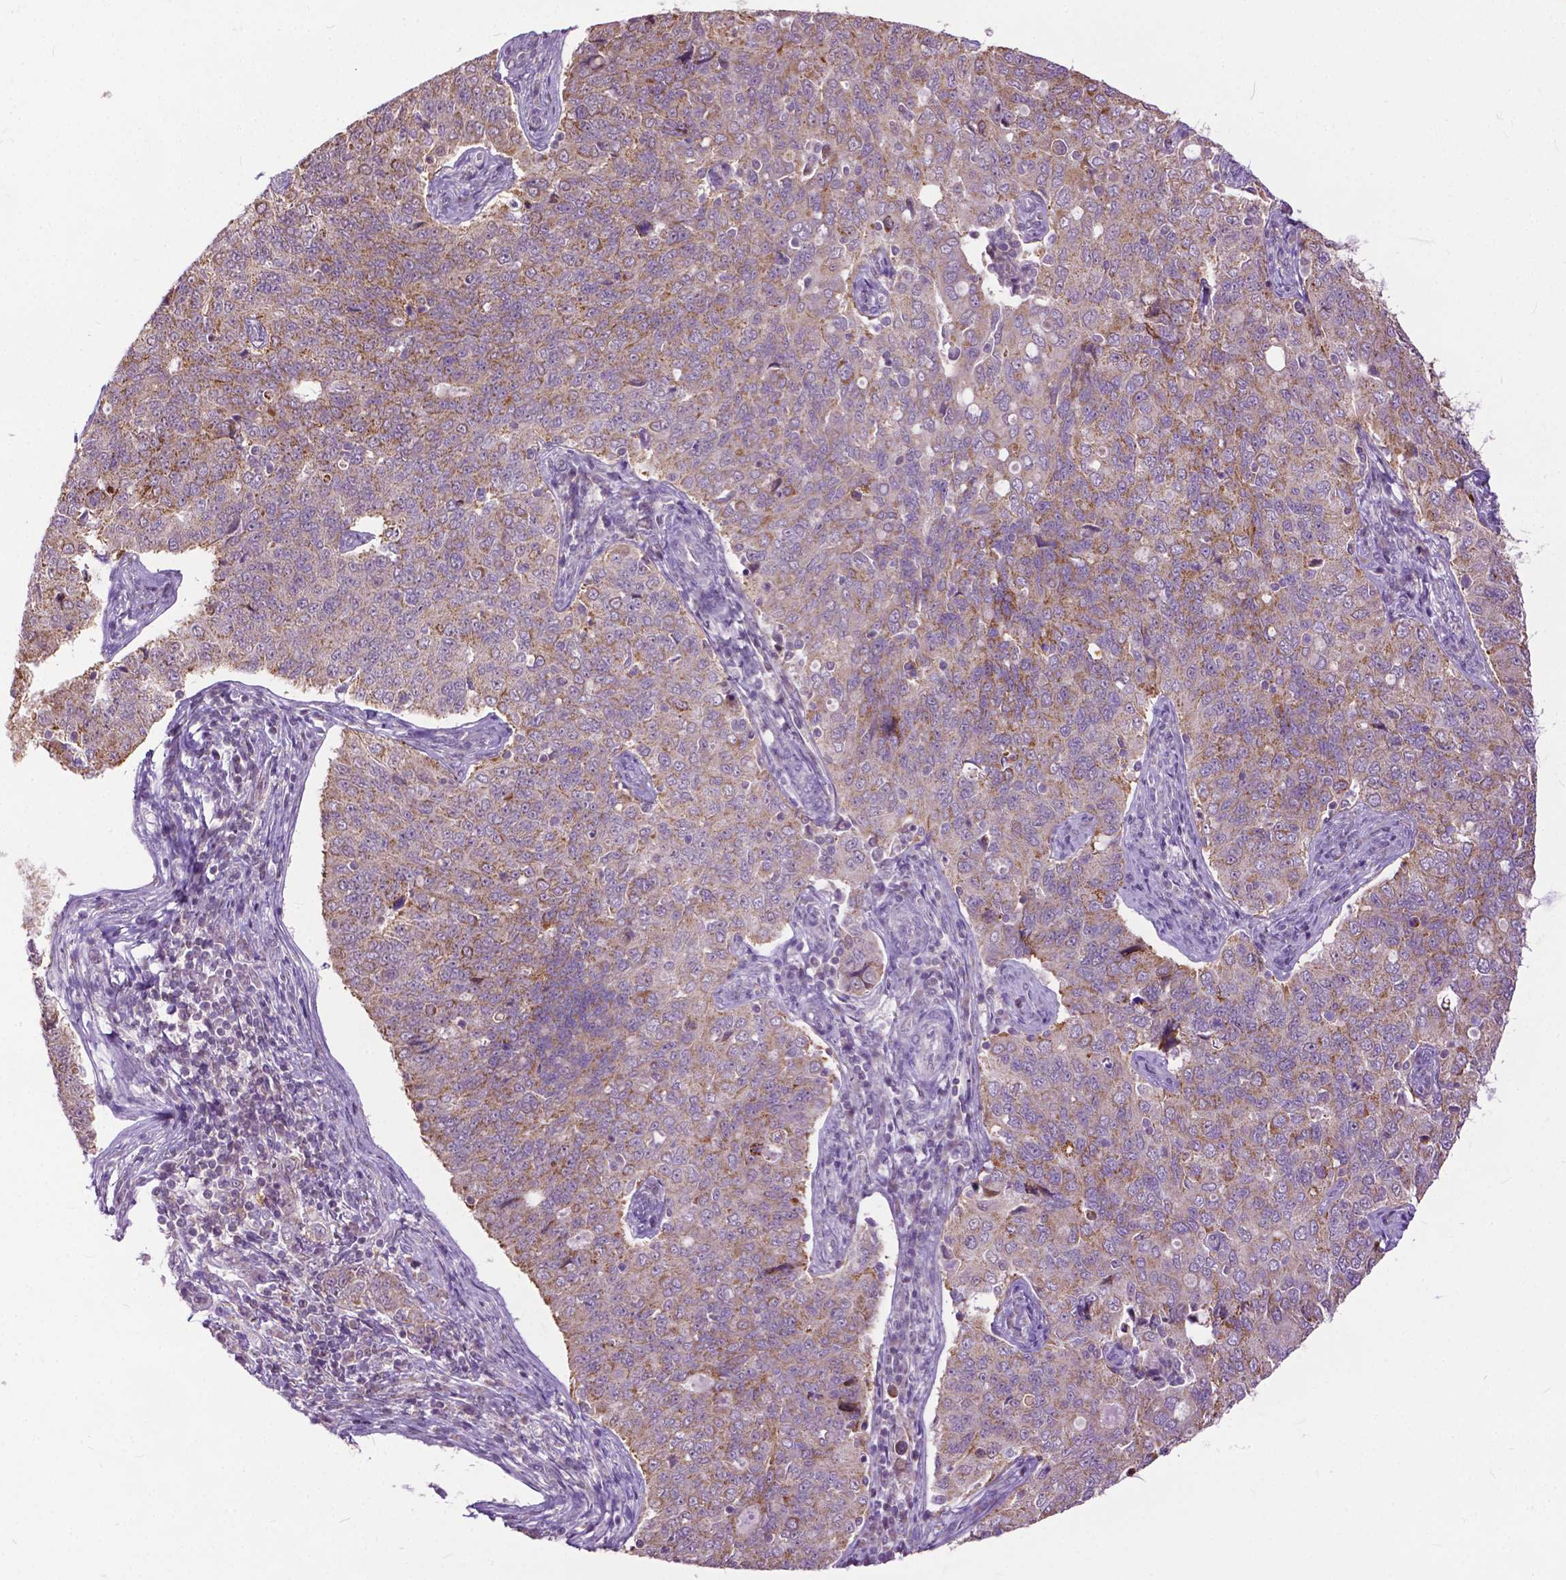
{"staining": {"intensity": "moderate", "quantity": "25%-75%", "location": "cytoplasmic/membranous"}, "tissue": "endometrial cancer", "cell_type": "Tumor cells", "image_type": "cancer", "snomed": [{"axis": "morphology", "description": "Adenocarcinoma, NOS"}, {"axis": "topography", "description": "Endometrium"}], "caption": "Immunohistochemistry micrograph of endometrial cancer (adenocarcinoma) stained for a protein (brown), which reveals medium levels of moderate cytoplasmic/membranous positivity in about 25%-75% of tumor cells.", "gene": "TTC9B", "patient": {"sex": "female", "age": 43}}